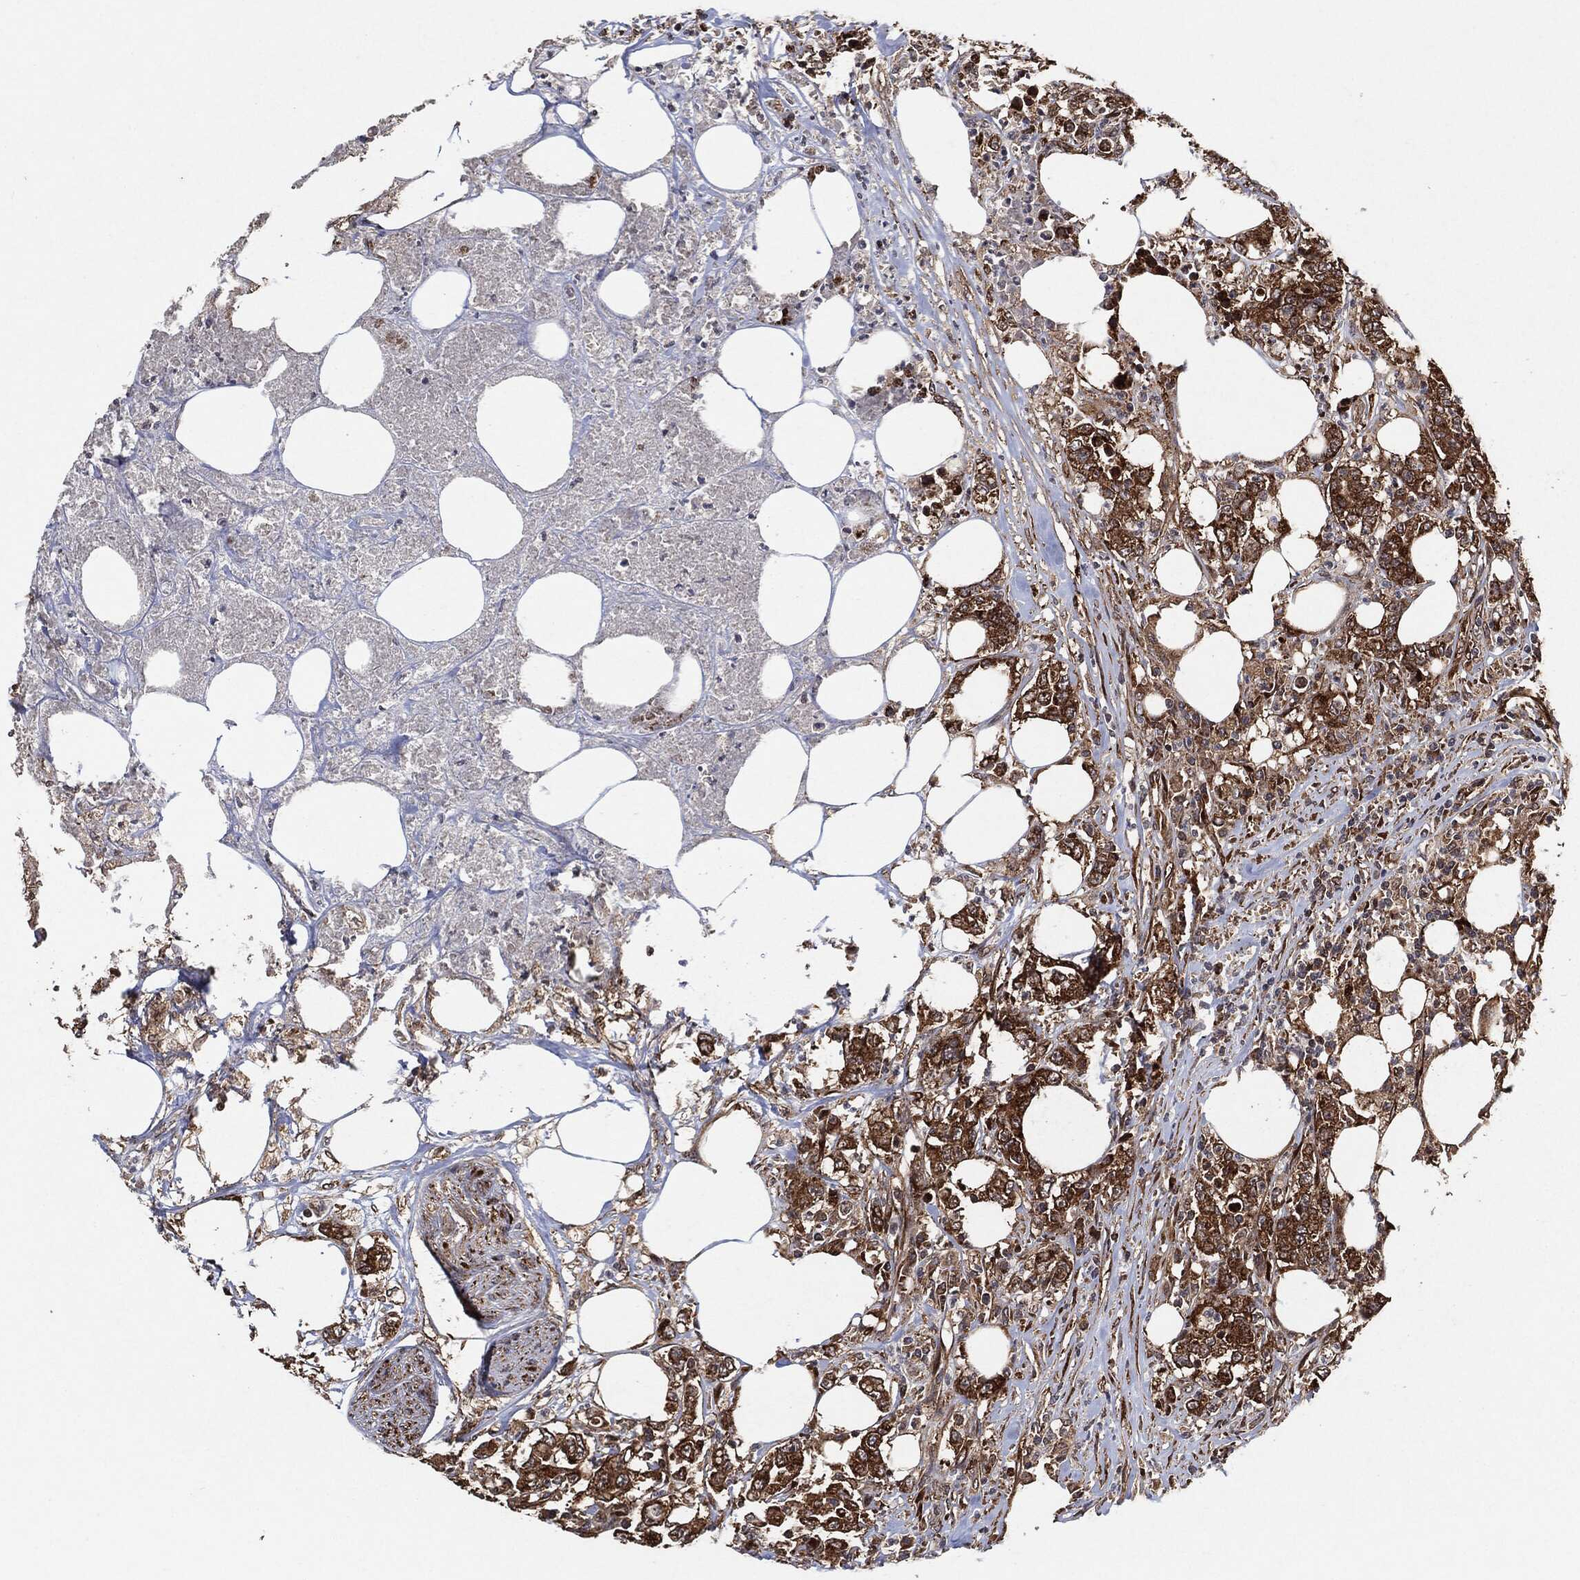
{"staining": {"intensity": "strong", "quantity": ">75%", "location": "cytoplasmic/membranous"}, "tissue": "colorectal cancer", "cell_type": "Tumor cells", "image_type": "cancer", "snomed": [{"axis": "morphology", "description": "Adenocarcinoma, NOS"}, {"axis": "topography", "description": "Colon"}], "caption": "Tumor cells exhibit high levels of strong cytoplasmic/membranous staining in approximately >75% of cells in colorectal adenocarcinoma.", "gene": "BCAR1", "patient": {"sex": "female", "age": 48}}